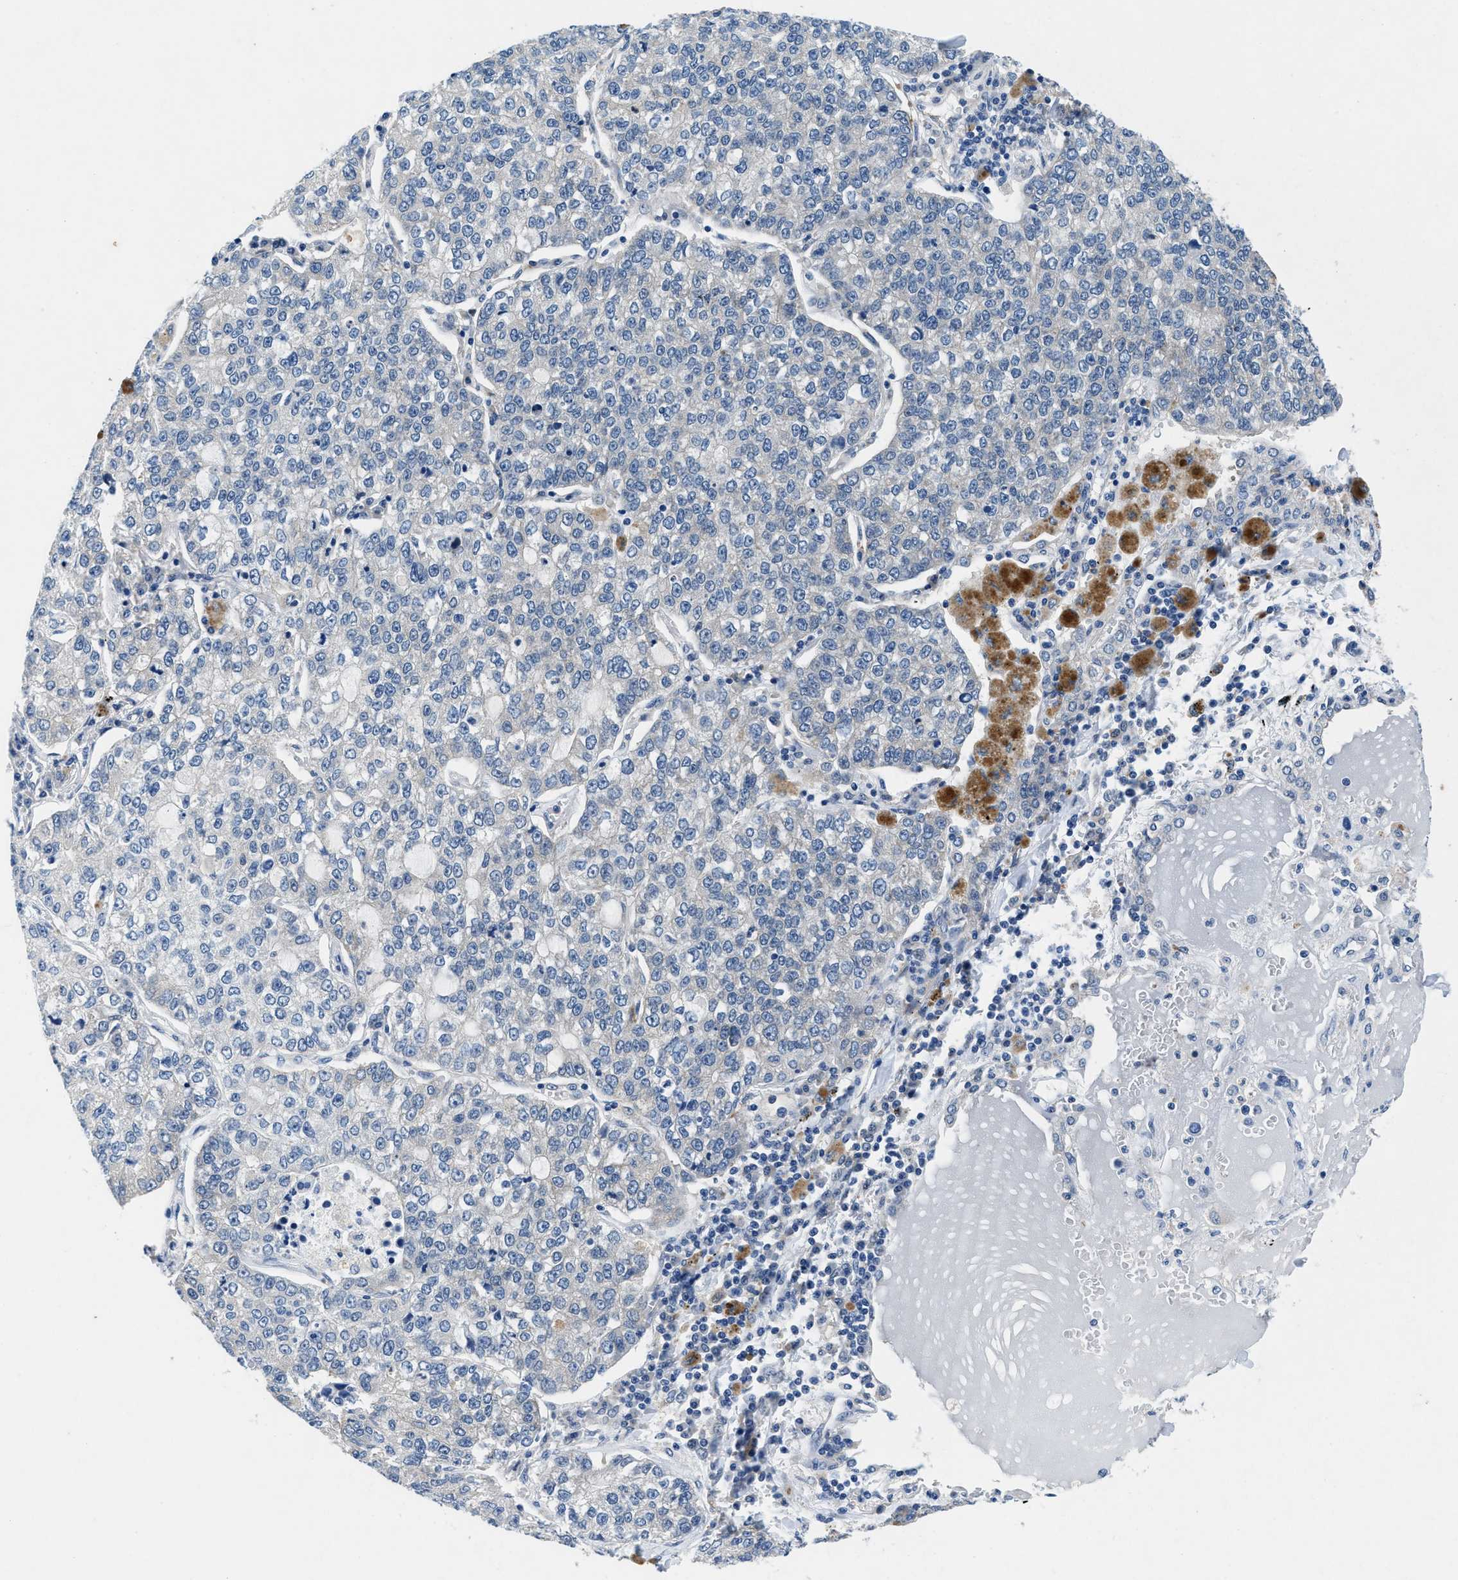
{"staining": {"intensity": "negative", "quantity": "none", "location": "none"}, "tissue": "lung cancer", "cell_type": "Tumor cells", "image_type": "cancer", "snomed": [{"axis": "morphology", "description": "Adenocarcinoma, NOS"}, {"axis": "topography", "description": "Lung"}], "caption": "IHC of human lung cancer shows no positivity in tumor cells. The staining is performed using DAB brown chromogen with nuclei counter-stained in using hematoxylin.", "gene": "COPS2", "patient": {"sex": "male", "age": 49}}